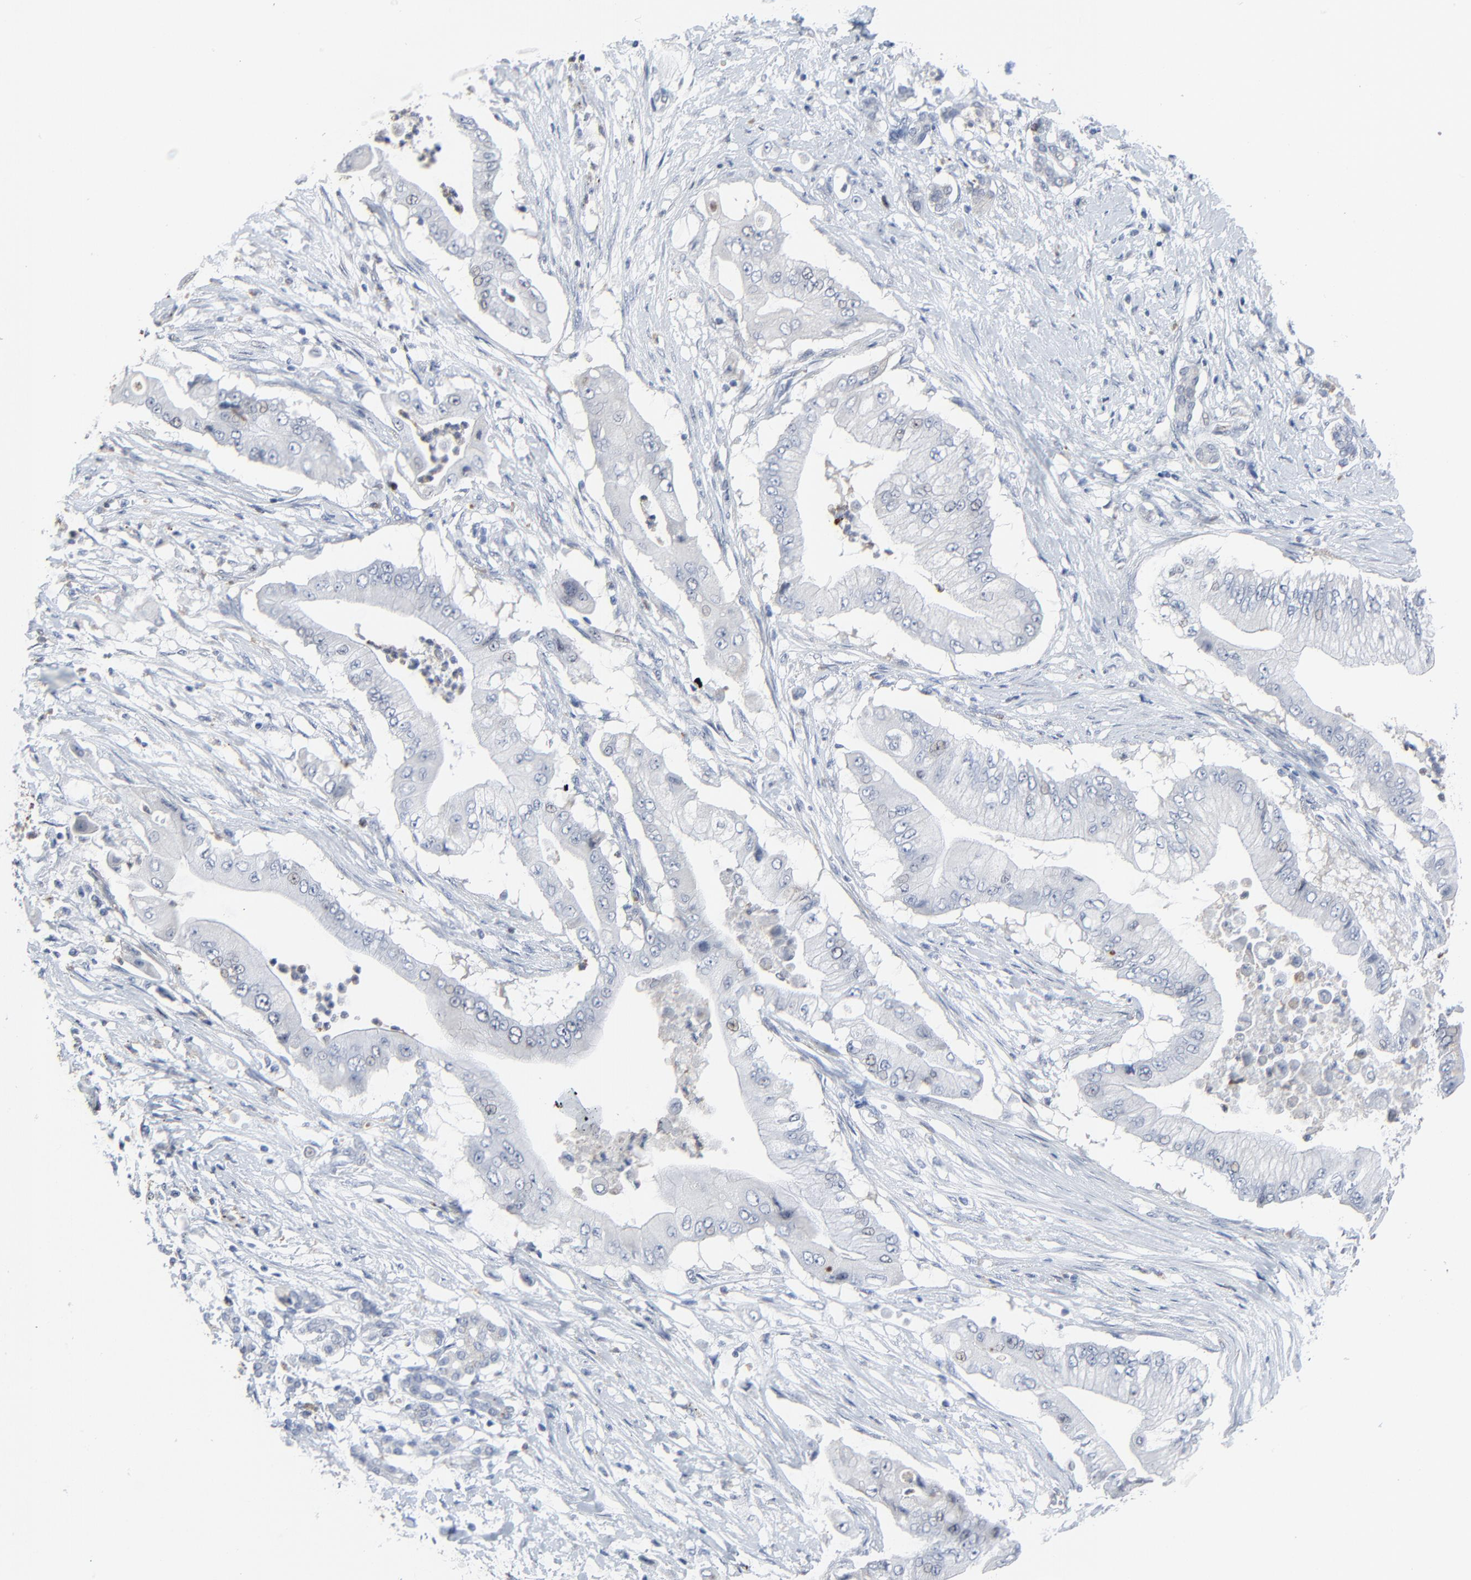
{"staining": {"intensity": "weak", "quantity": "<25%", "location": "nuclear"}, "tissue": "pancreatic cancer", "cell_type": "Tumor cells", "image_type": "cancer", "snomed": [{"axis": "morphology", "description": "Adenocarcinoma, NOS"}, {"axis": "topography", "description": "Pancreas"}], "caption": "Photomicrograph shows no significant protein expression in tumor cells of pancreatic adenocarcinoma. The staining was performed using DAB to visualize the protein expression in brown, while the nuclei were stained in blue with hematoxylin (Magnification: 20x).", "gene": "BIRC3", "patient": {"sex": "male", "age": 62}}